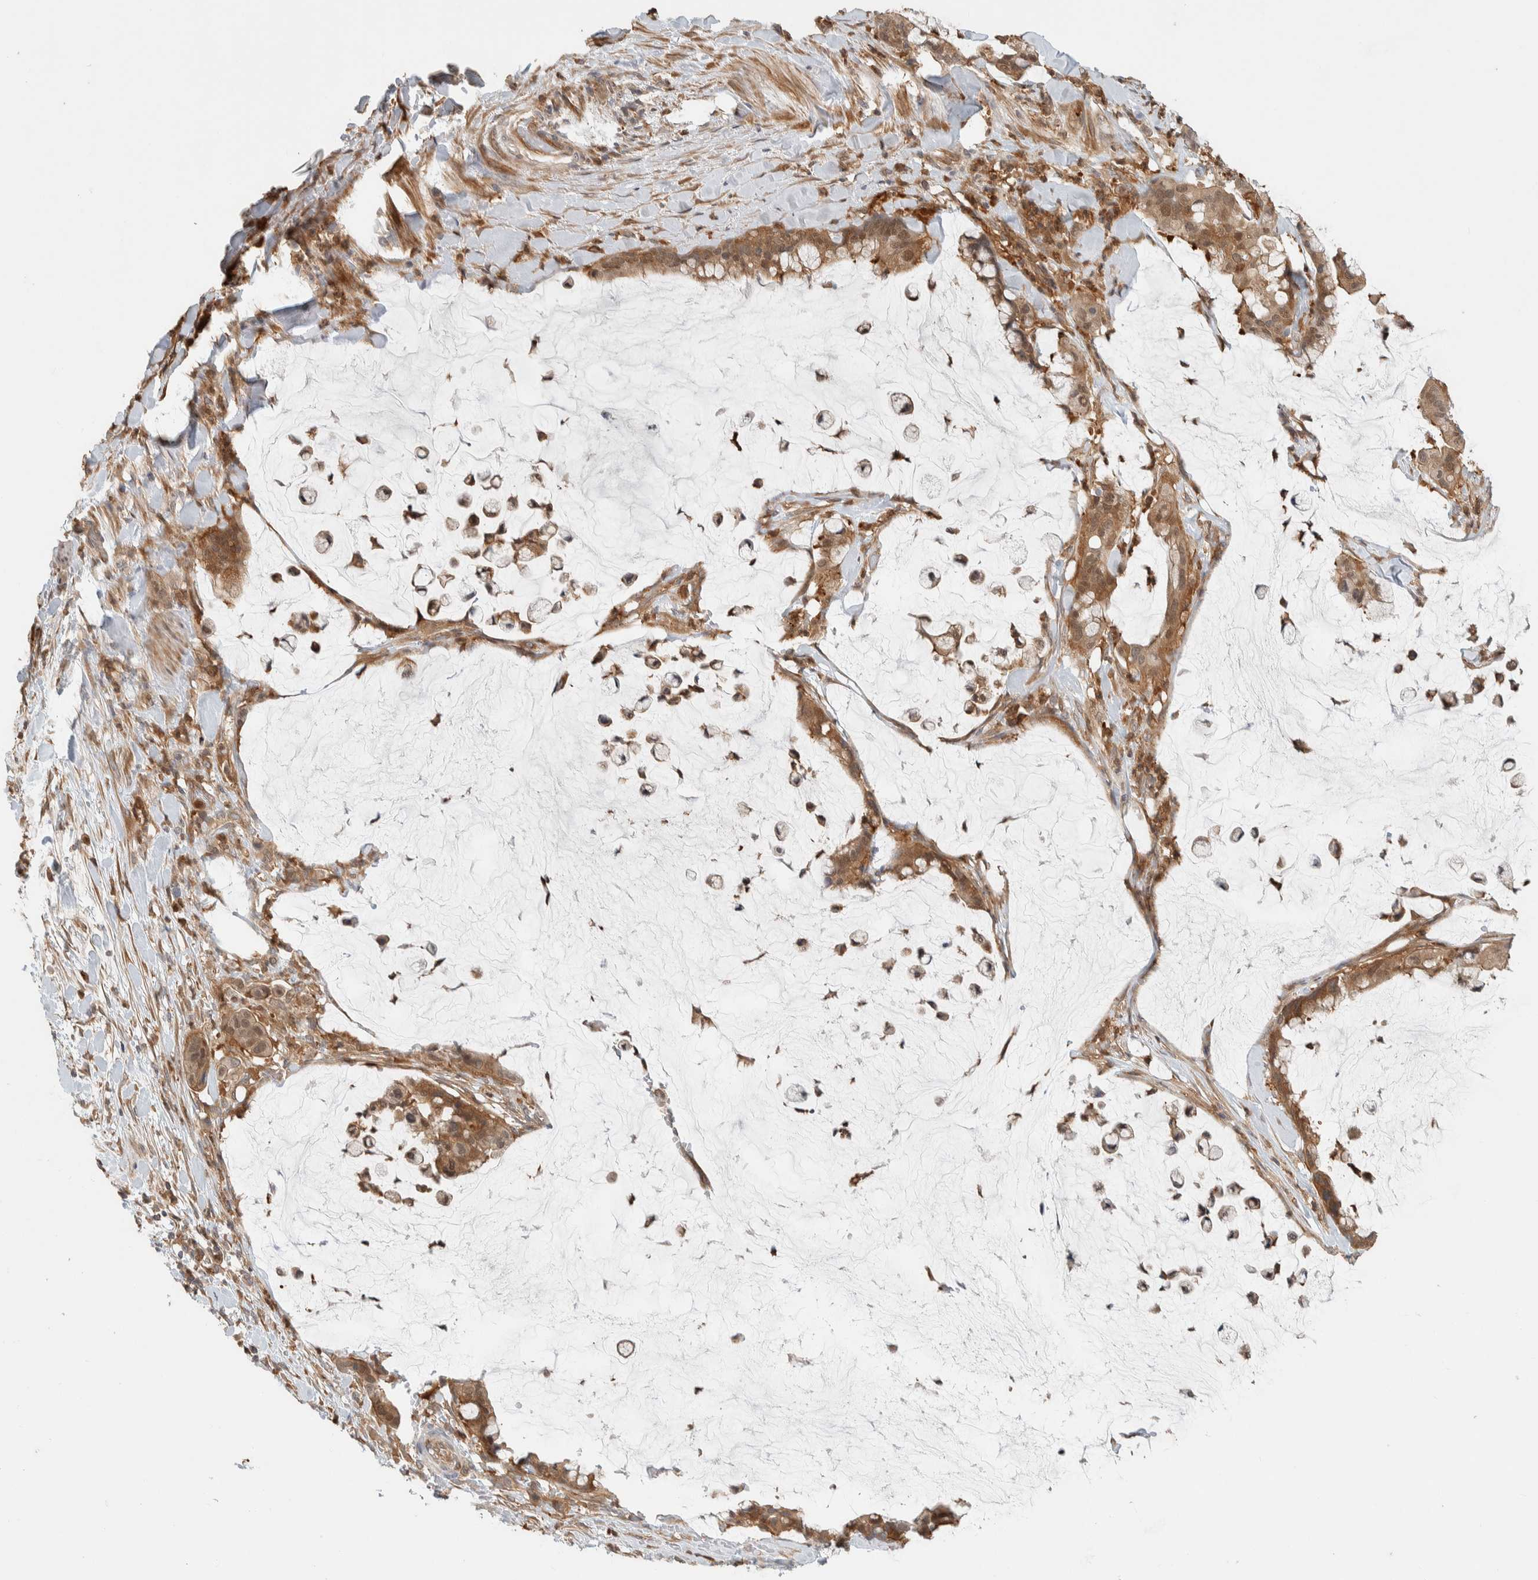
{"staining": {"intensity": "moderate", "quantity": ">75%", "location": "cytoplasmic/membranous"}, "tissue": "pancreatic cancer", "cell_type": "Tumor cells", "image_type": "cancer", "snomed": [{"axis": "morphology", "description": "Adenocarcinoma, NOS"}, {"axis": "topography", "description": "Pancreas"}], "caption": "Adenocarcinoma (pancreatic) stained with a brown dye exhibits moderate cytoplasmic/membranous positive expression in about >75% of tumor cells.", "gene": "ADSS2", "patient": {"sex": "male", "age": 41}}